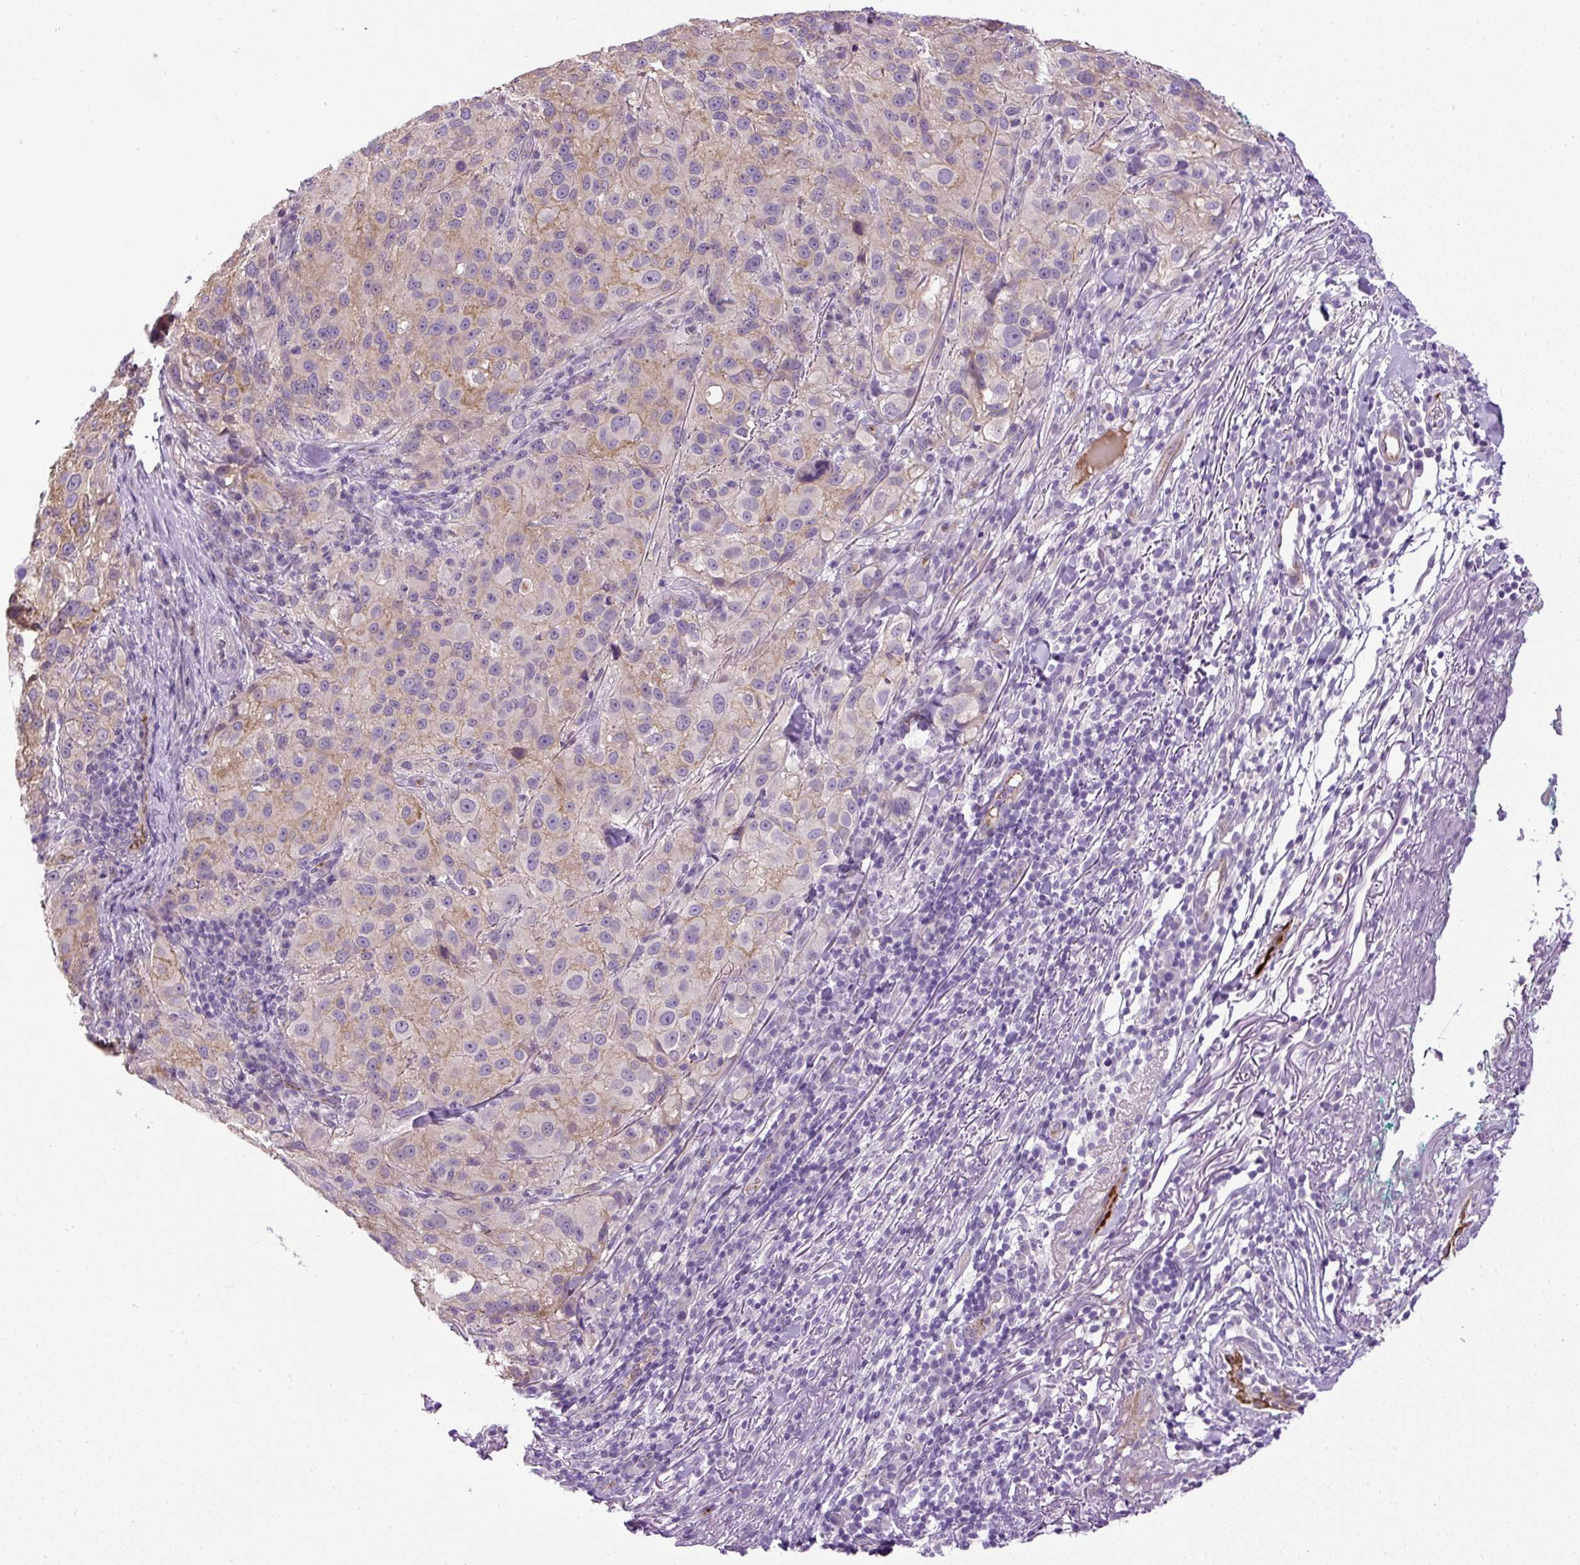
{"staining": {"intensity": "moderate", "quantity": "25%-75%", "location": "cytoplasmic/membranous"}, "tissue": "melanoma", "cell_type": "Tumor cells", "image_type": "cancer", "snomed": [{"axis": "morphology", "description": "Necrosis, NOS"}, {"axis": "morphology", "description": "Malignant melanoma, NOS"}, {"axis": "topography", "description": "Skin"}], "caption": "Protein staining of melanoma tissue shows moderate cytoplasmic/membranous expression in approximately 25%-75% of tumor cells. (Brightfield microscopy of DAB IHC at high magnification).", "gene": "LEFTY2", "patient": {"sex": "female", "age": 87}}